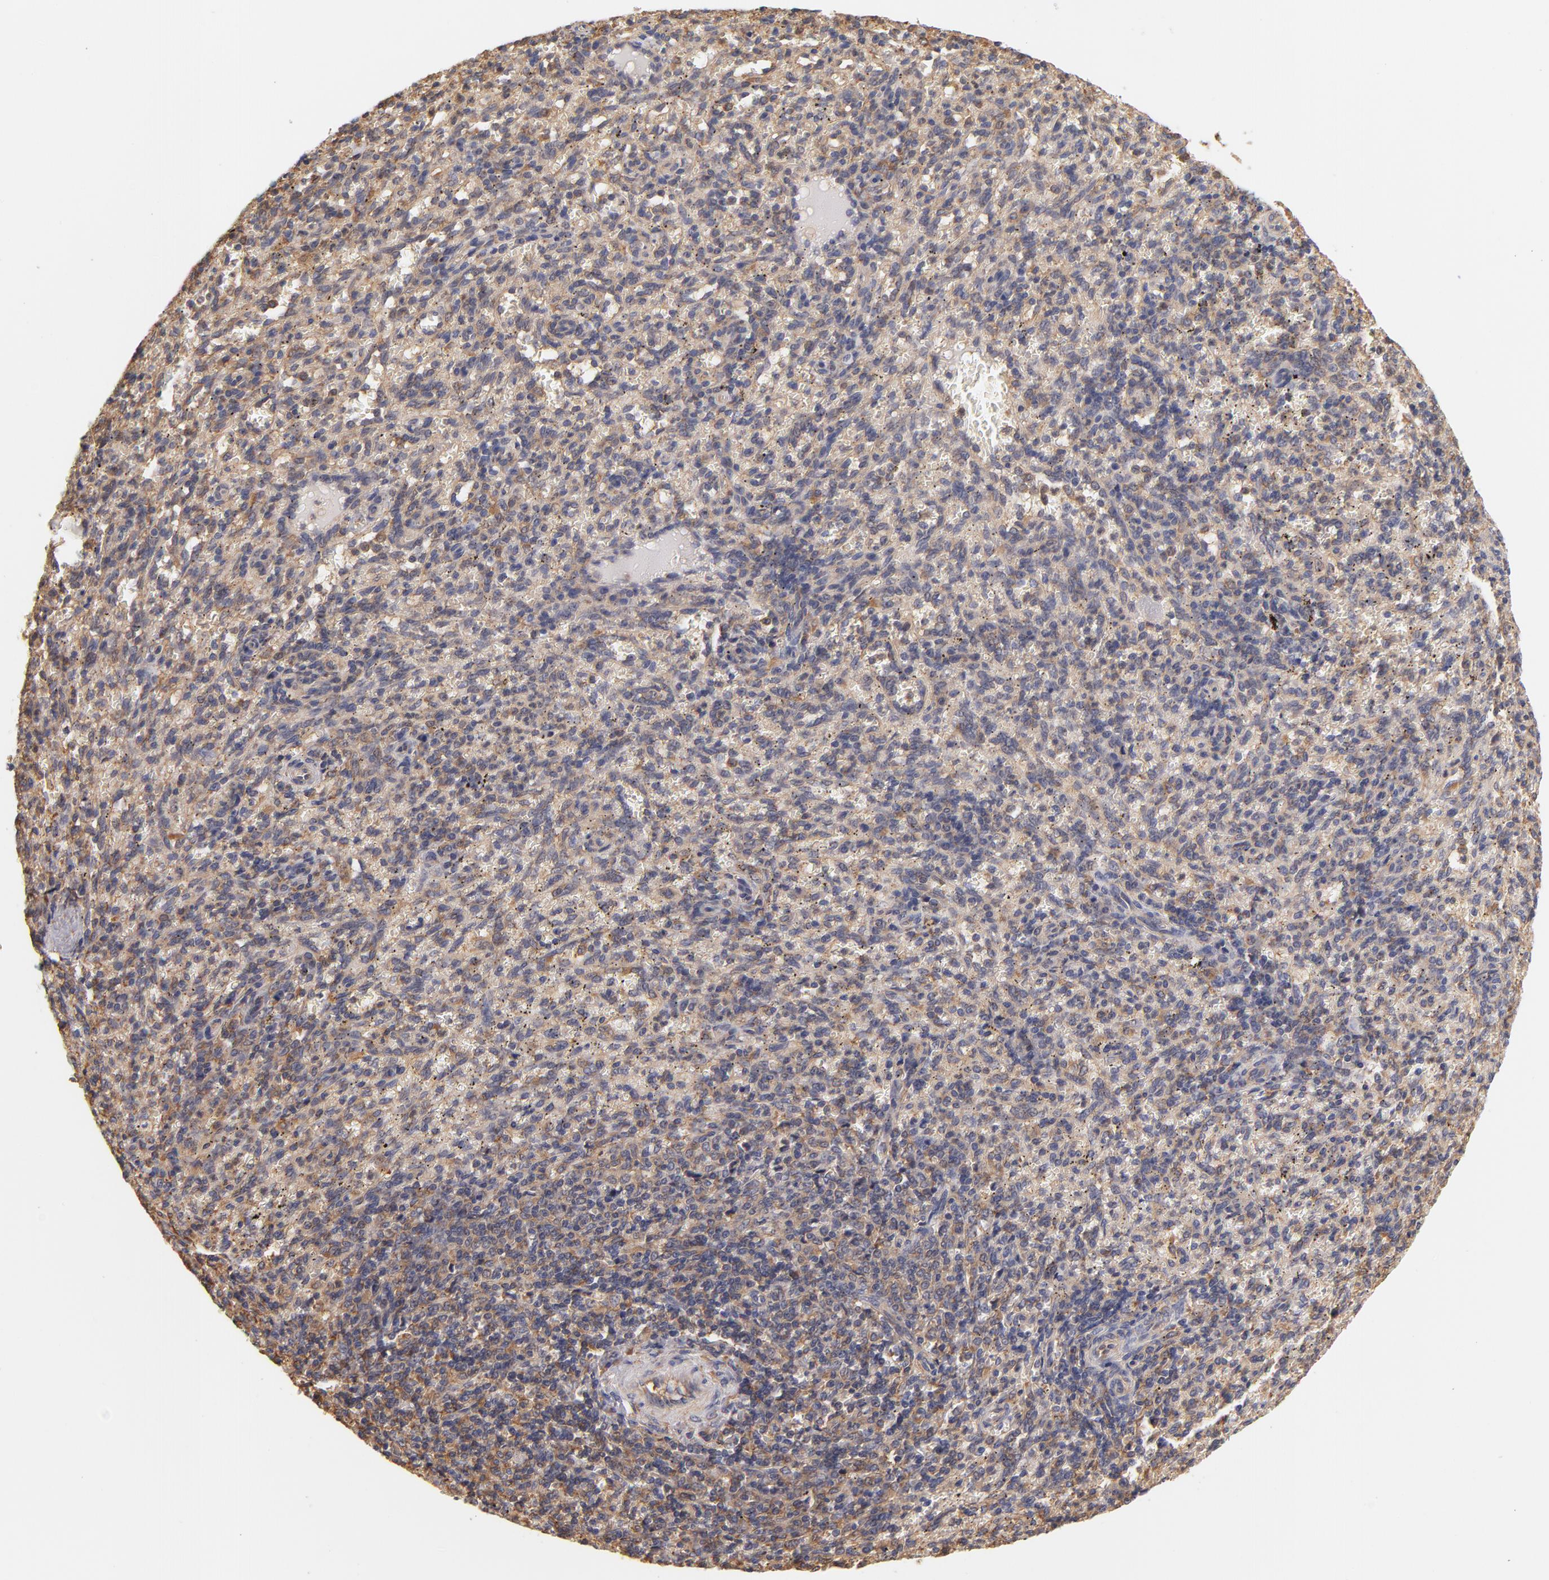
{"staining": {"intensity": "moderate", "quantity": "25%-75%", "location": "cytoplasmic/membranous"}, "tissue": "spleen", "cell_type": "Cells in red pulp", "image_type": "normal", "snomed": [{"axis": "morphology", "description": "Normal tissue, NOS"}, {"axis": "topography", "description": "Spleen"}], "caption": "Immunohistochemical staining of benign human spleen demonstrates moderate cytoplasmic/membranous protein positivity in approximately 25%-75% of cells in red pulp.", "gene": "FCMR", "patient": {"sex": "female", "age": 10}}